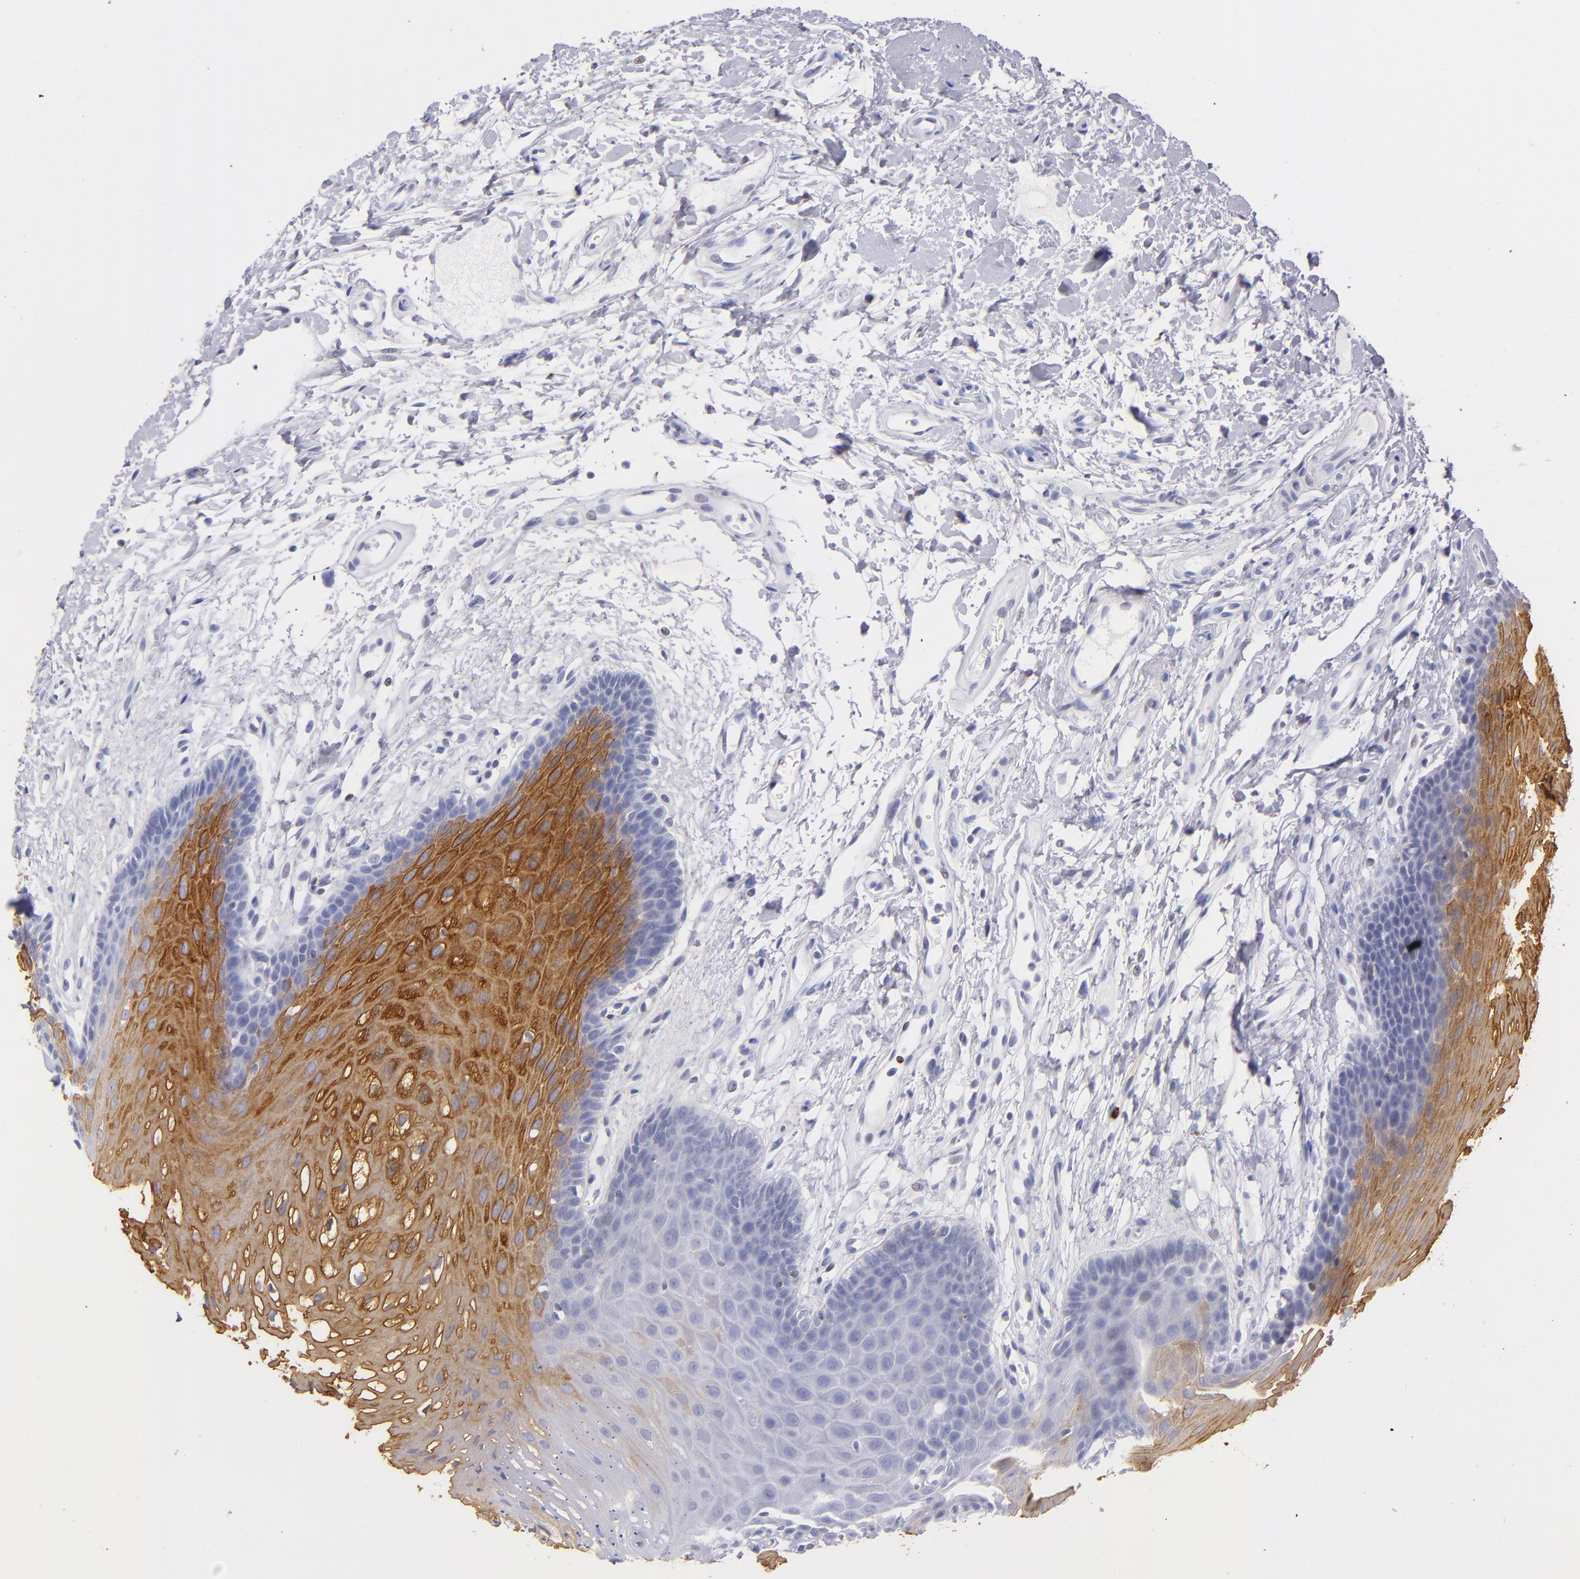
{"staining": {"intensity": "strong", "quantity": ">75%", "location": "cytoplasmic/membranous"}, "tissue": "oral mucosa", "cell_type": "Squamous epithelial cells", "image_type": "normal", "snomed": [{"axis": "morphology", "description": "Normal tissue, NOS"}, {"axis": "topography", "description": "Oral tissue"}], "caption": "An image of human oral mucosa stained for a protein shows strong cytoplasmic/membranous brown staining in squamous epithelial cells.", "gene": "PRF1", "patient": {"sex": "male", "age": 62}}